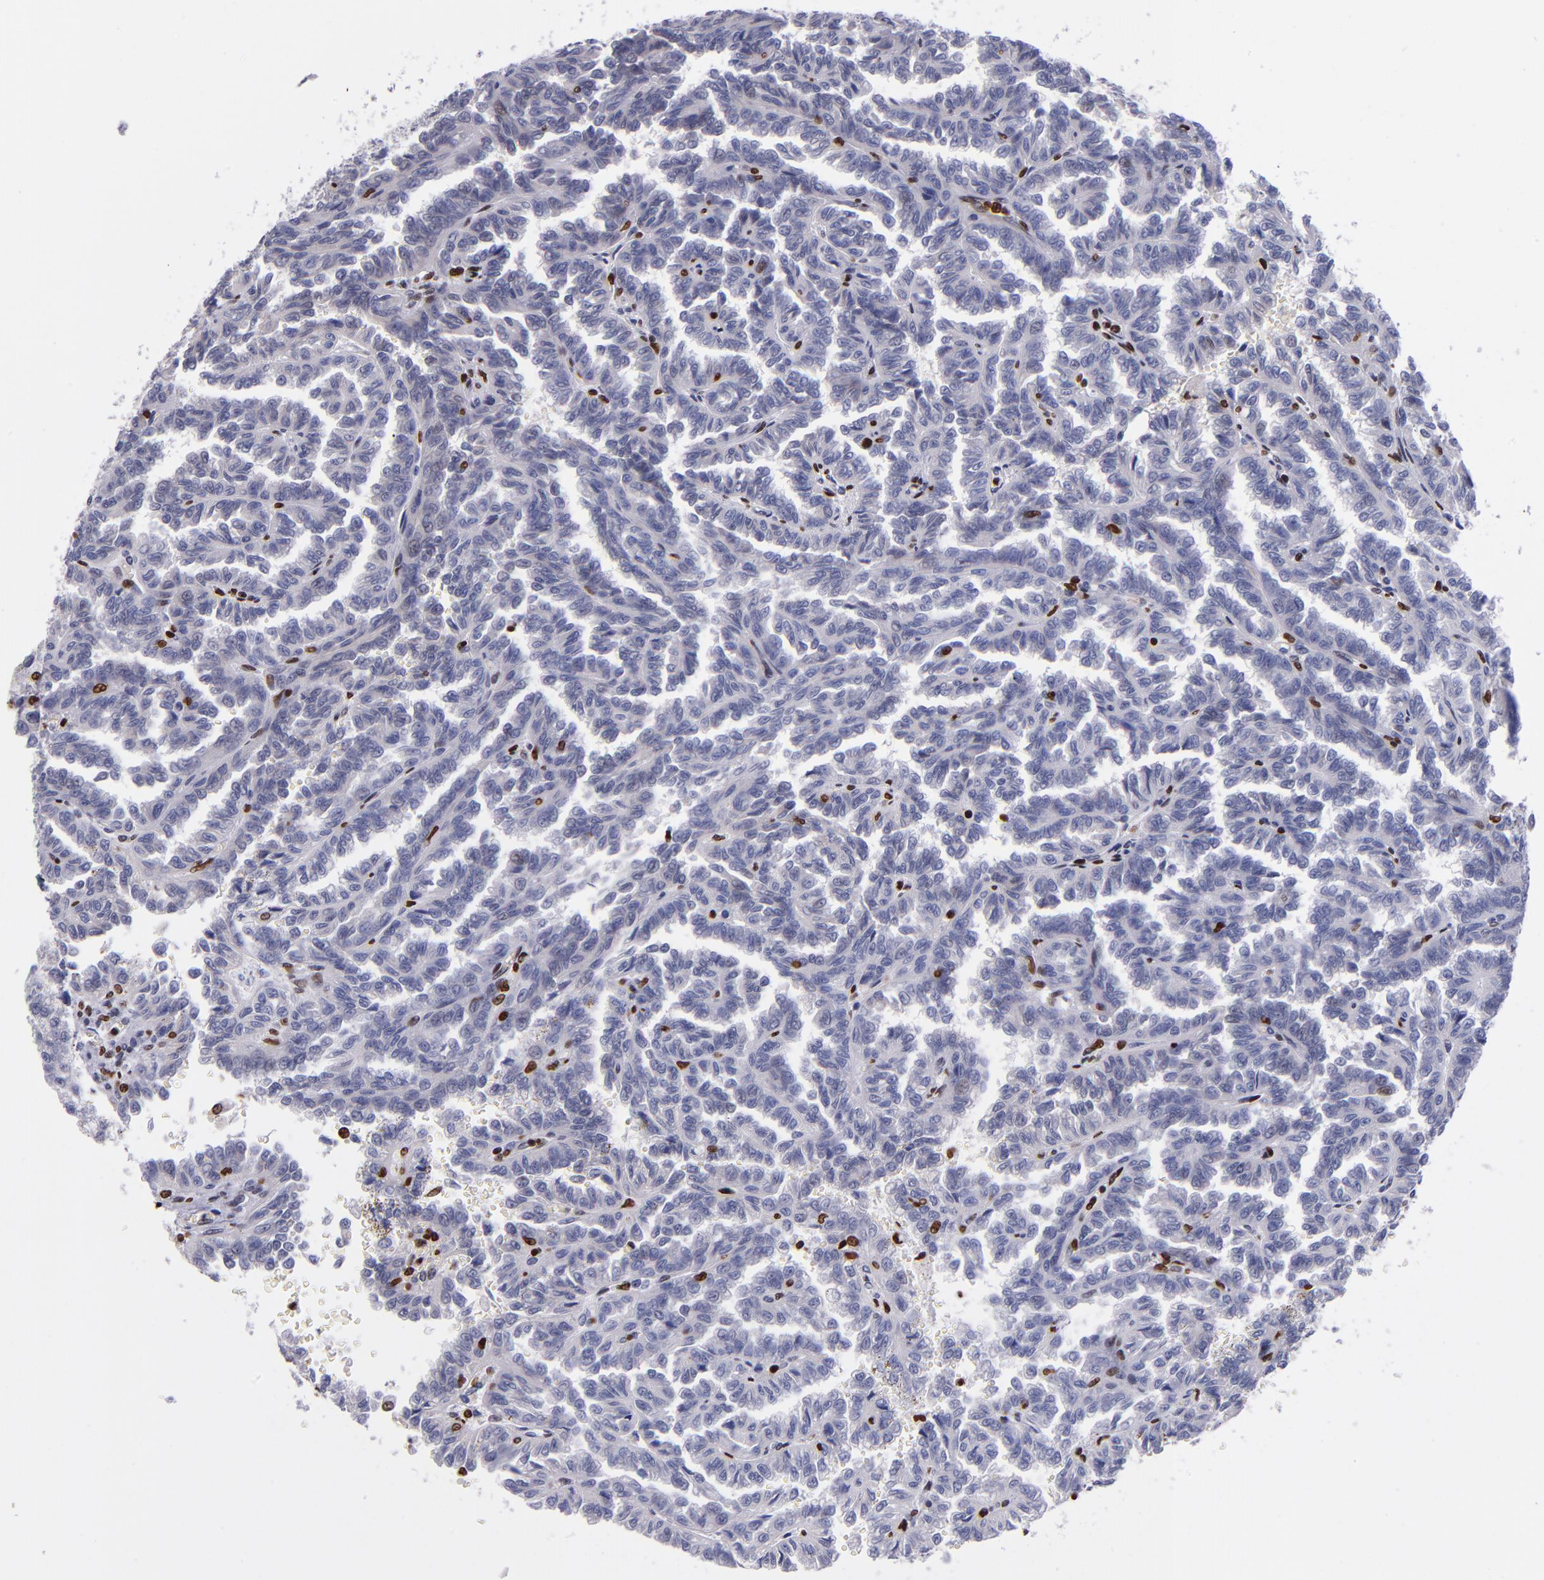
{"staining": {"intensity": "moderate", "quantity": "<25%", "location": "nuclear"}, "tissue": "renal cancer", "cell_type": "Tumor cells", "image_type": "cancer", "snomed": [{"axis": "morphology", "description": "Inflammation, NOS"}, {"axis": "morphology", "description": "Adenocarcinoma, NOS"}, {"axis": "topography", "description": "Kidney"}], "caption": "Renal adenocarcinoma was stained to show a protein in brown. There is low levels of moderate nuclear expression in approximately <25% of tumor cells.", "gene": "CDKL5", "patient": {"sex": "male", "age": 68}}